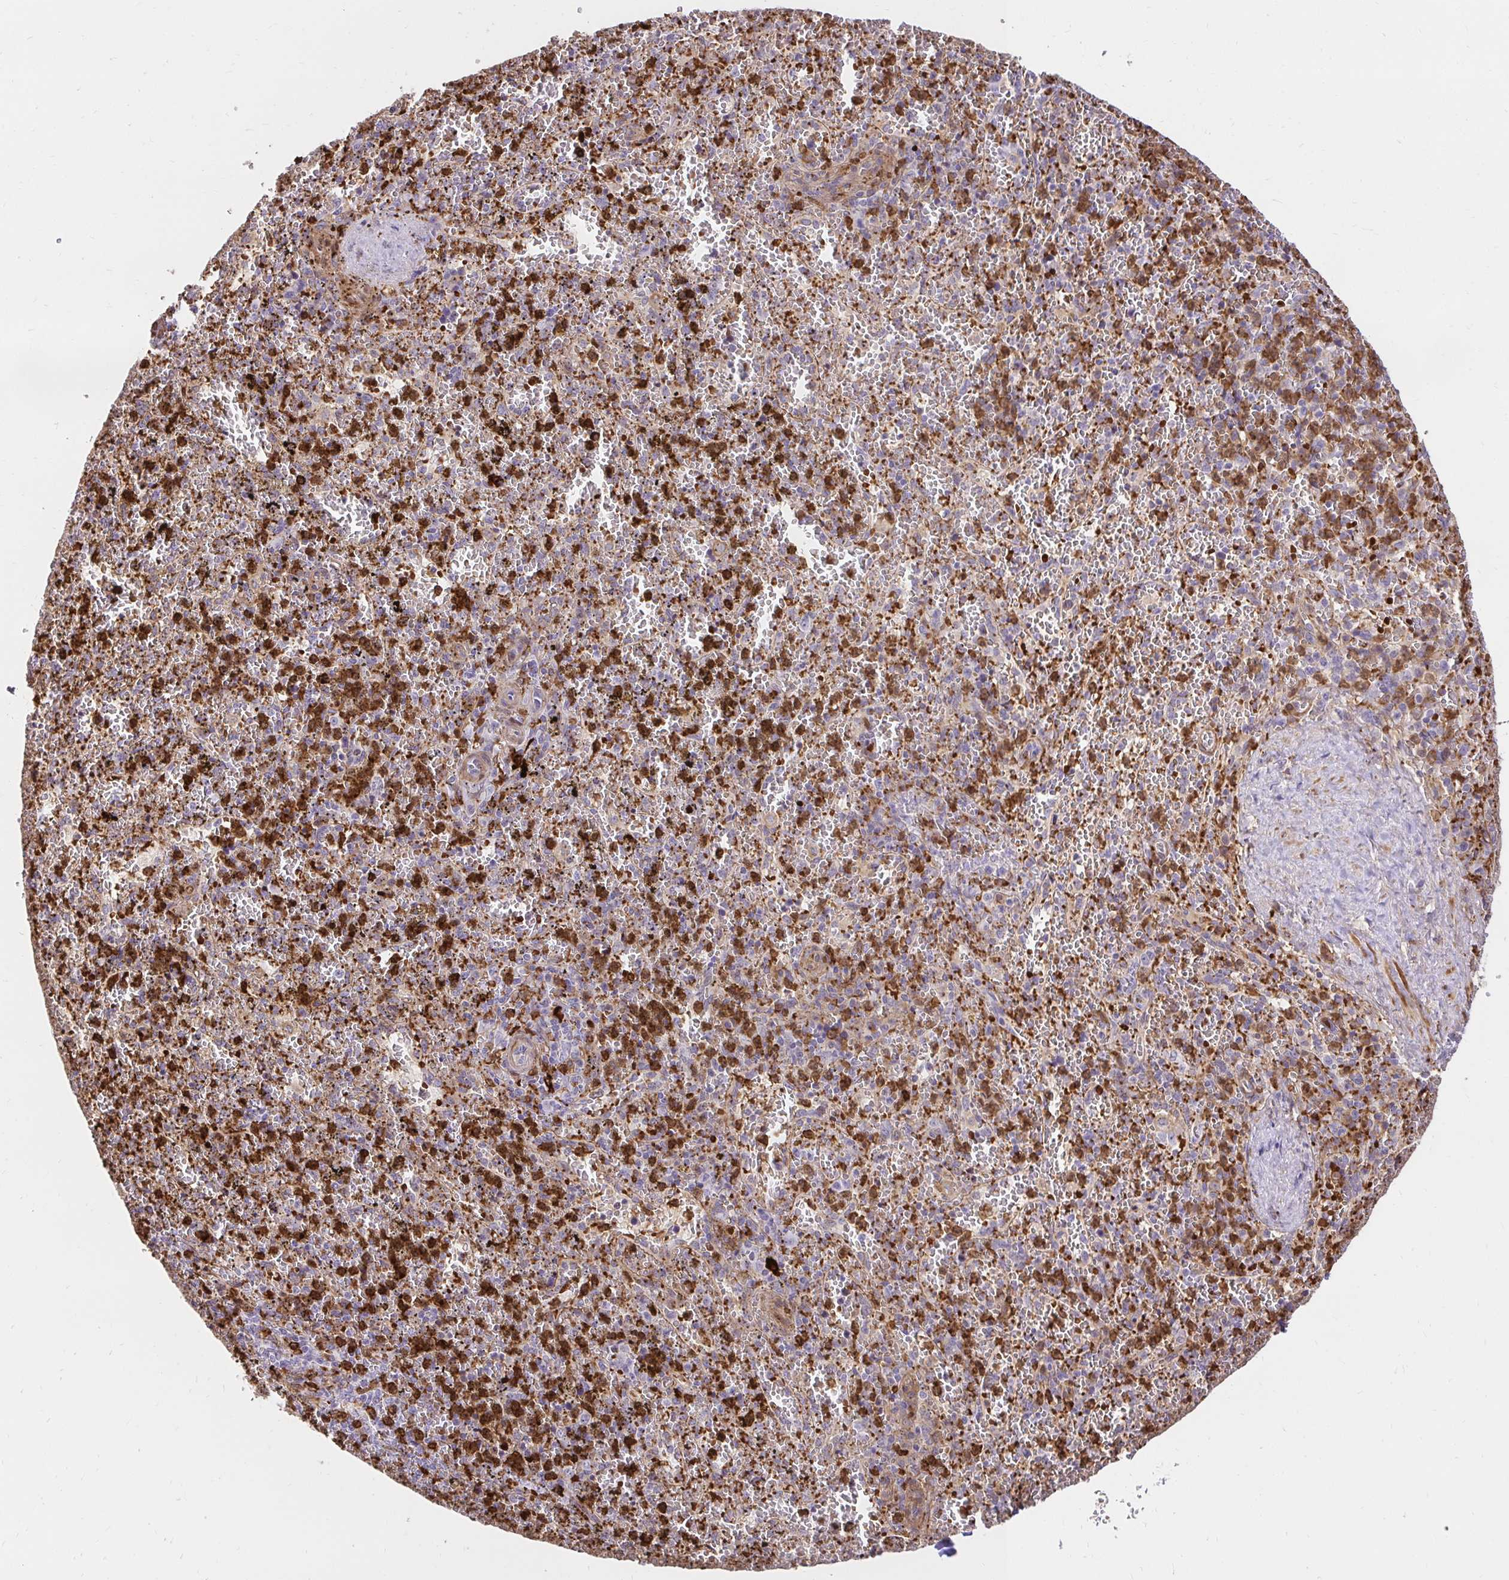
{"staining": {"intensity": "strong", "quantity": "25%-75%", "location": "cytoplasmic/membranous"}, "tissue": "spleen", "cell_type": "Cells in red pulp", "image_type": "normal", "snomed": [{"axis": "morphology", "description": "Normal tissue, NOS"}, {"axis": "topography", "description": "Spleen"}], "caption": "There is high levels of strong cytoplasmic/membranous positivity in cells in red pulp of unremarkable spleen, as demonstrated by immunohistochemical staining (brown color).", "gene": "GSN", "patient": {"sex": "female", "age": 50}}